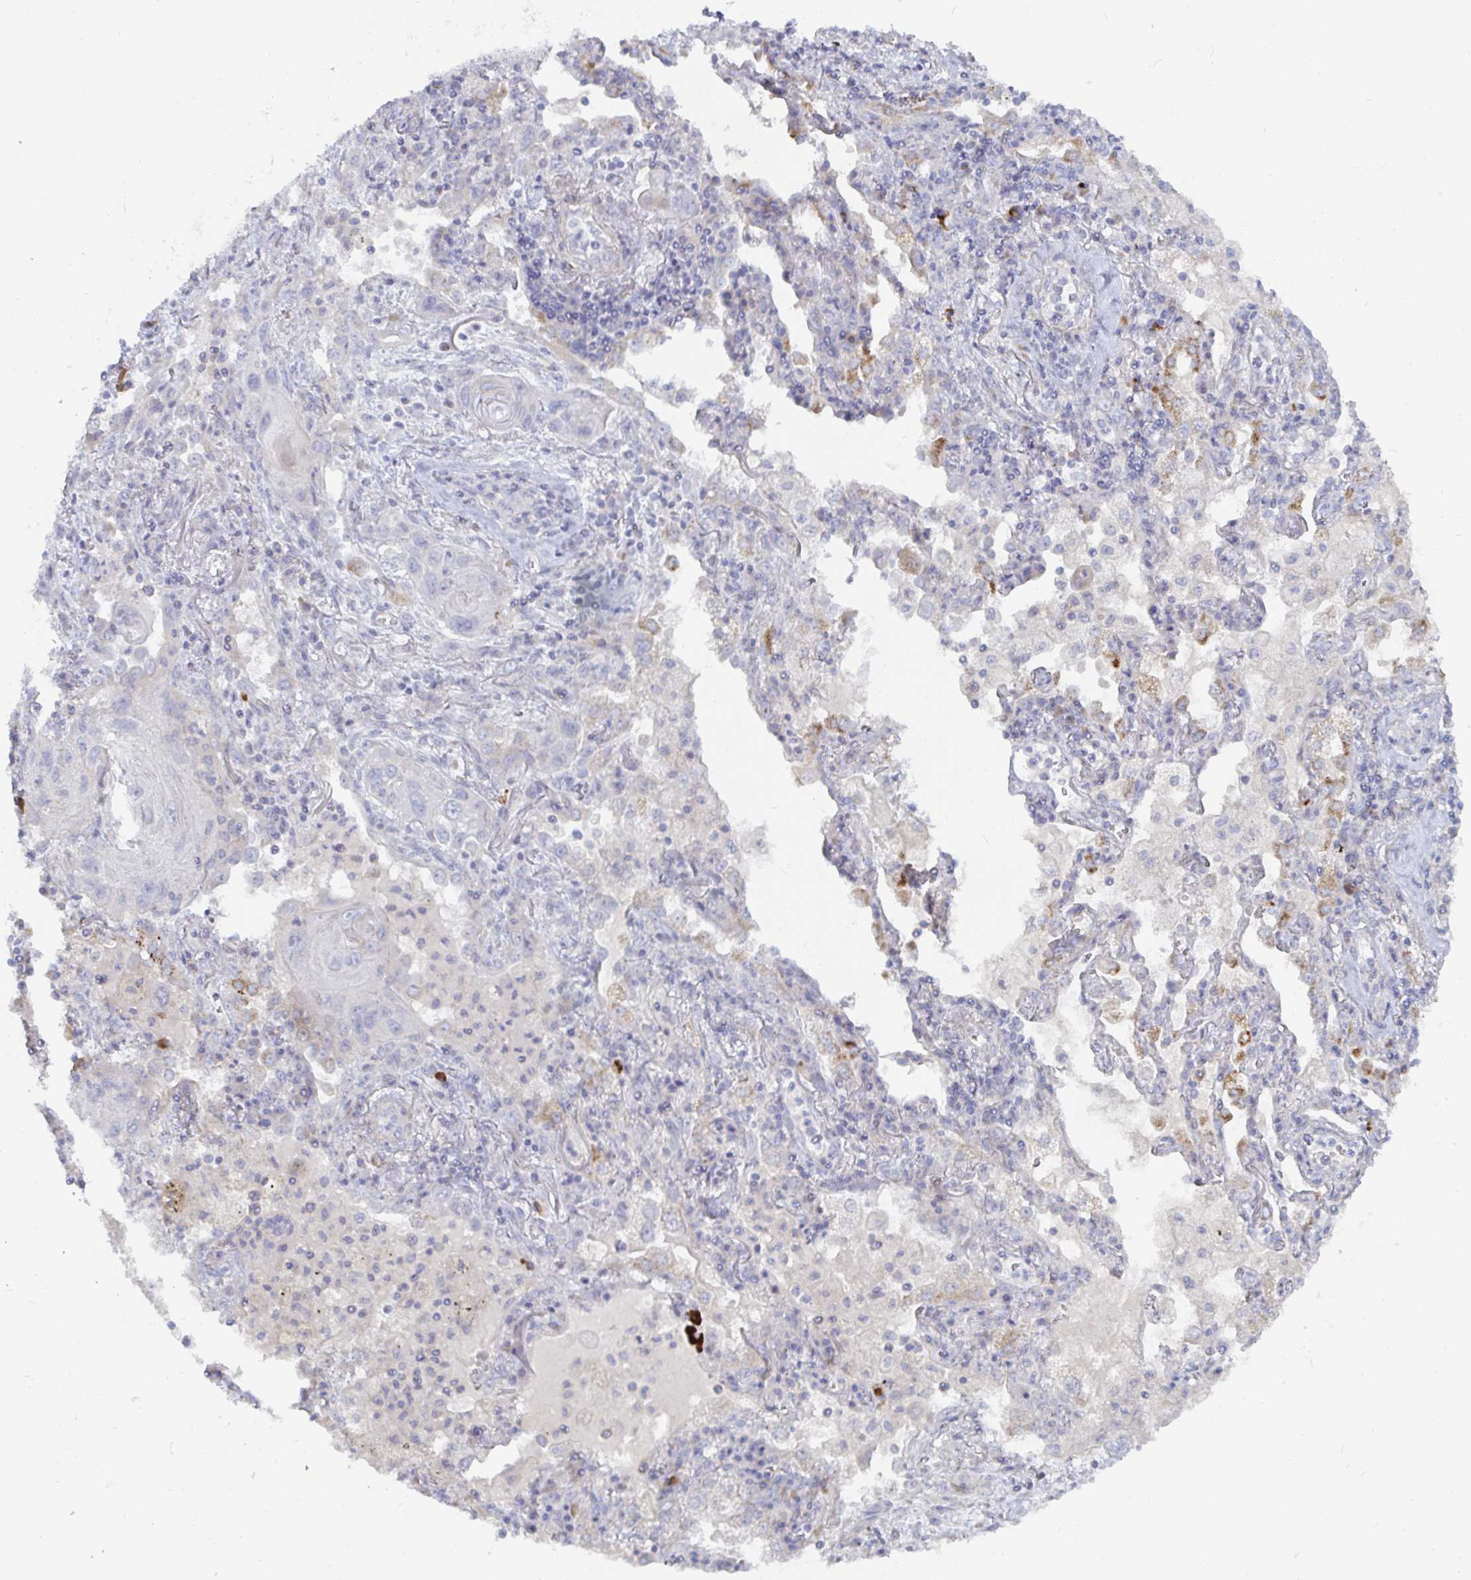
{"staining": {"intensity": "negative", "quantity": "none", "location": "none"}, "tissue": "lung cancer", "cell_type": "Tumor cells", "image_type": "cancer", "snomed": [{"axis": "morphology", "description": "Squamous cell carcinoma, NOS"}, {"axis": "topography", "description": "Lung"}], "caption": "Micrograph shows no protein positivity in tumor cells of lung cancer tissue. (Stains: DAB (3,3'-diaminobenzidine) immunohistochemistry with hematoxylin counter stain, Microscopy: brightfield microscopy at high magnification).", "gene": "SSH2", "patient": {"sex": "male", "age": 79}}